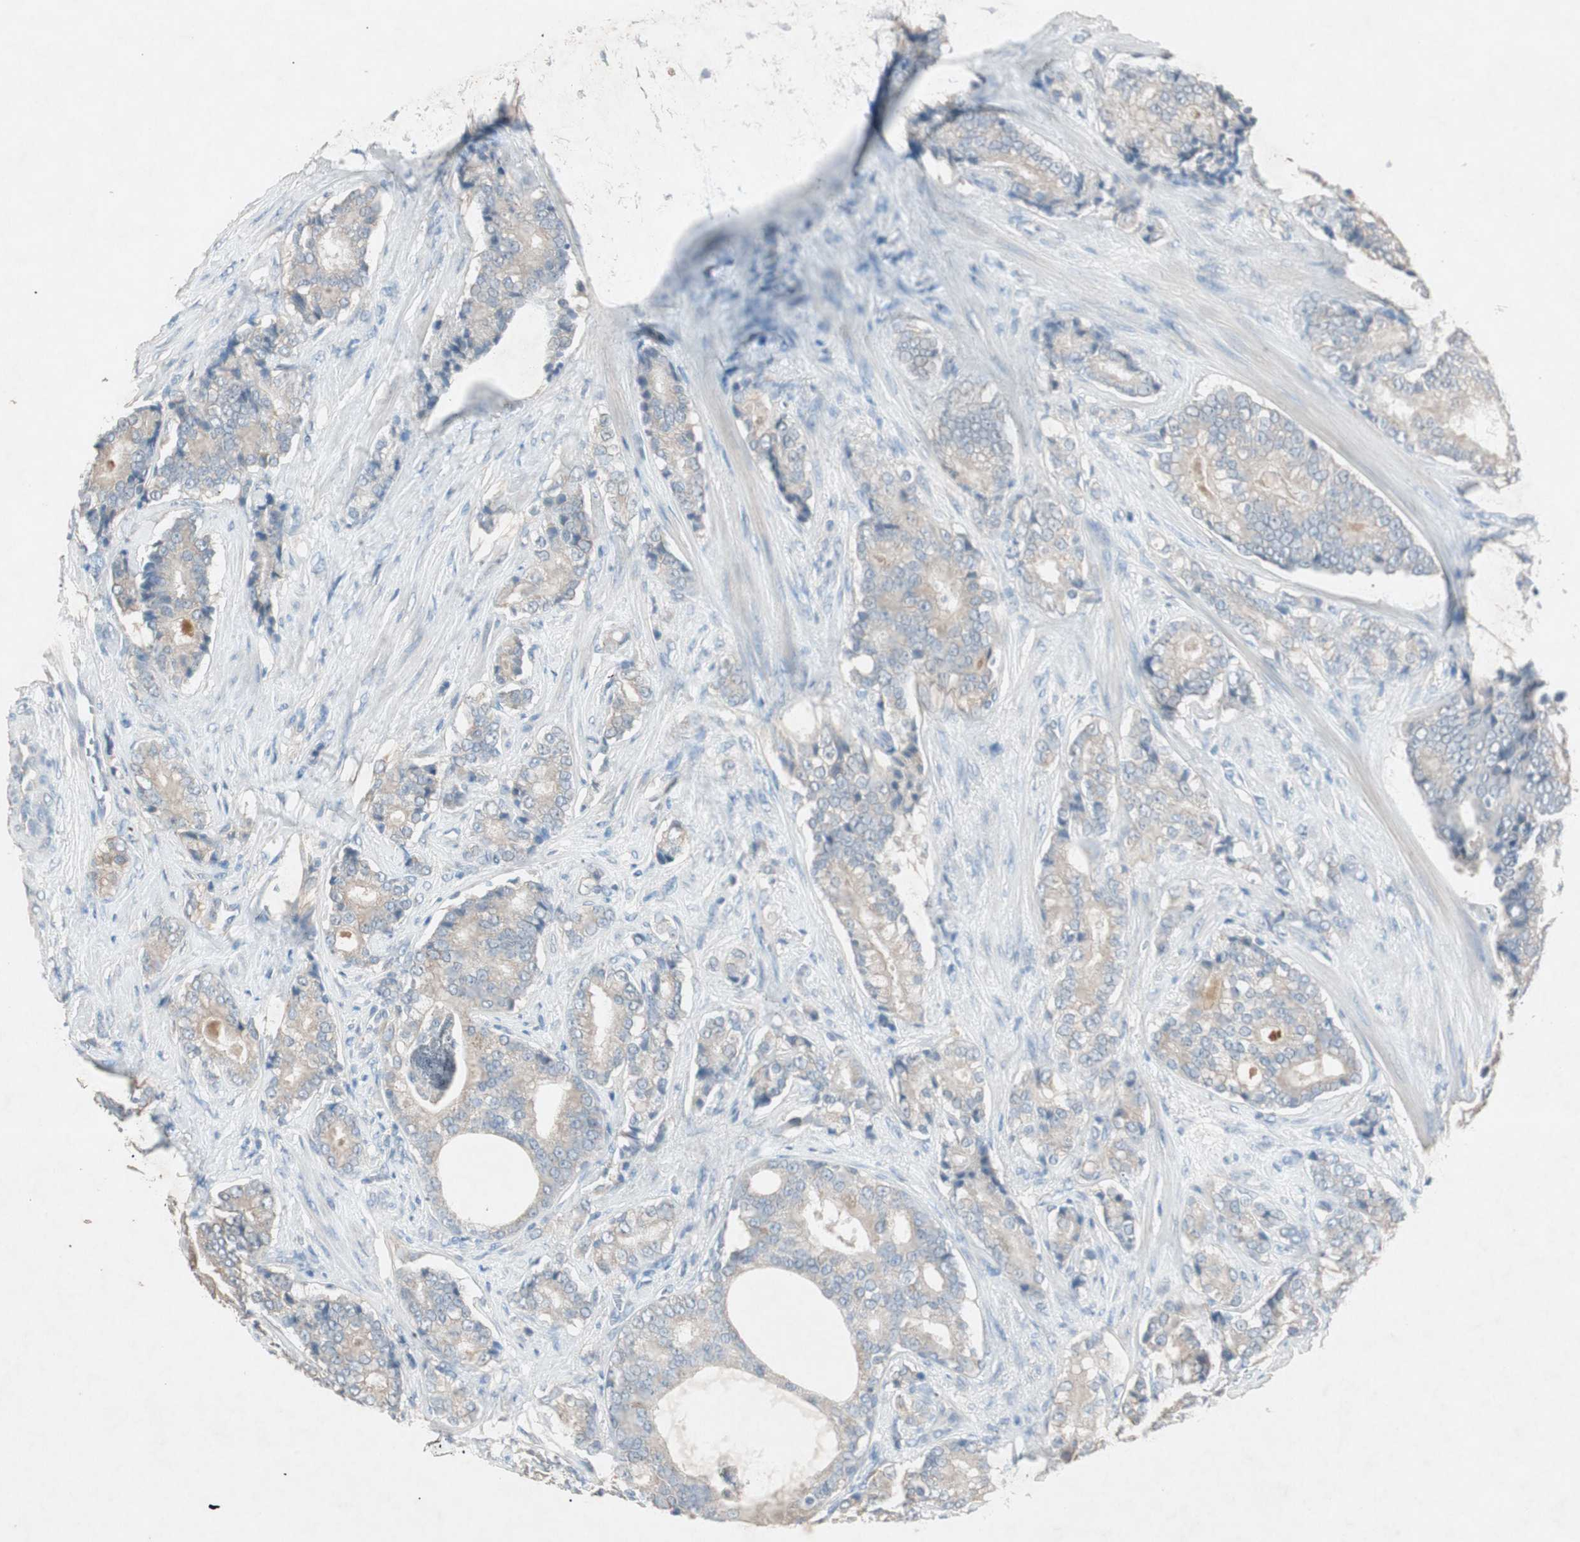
{"staining": {"intensity": "weak", "quantity": ">75%", "location": "cytoplasmic/membranous"}, "tissue": "prostate cancer", "cell_type": "Tumor cells", "image_type": "cancer", "snomed": [{"axis": "morphology", "description": "Adenocarcinoma, Low grade"}, {"axis": "topography", "description": "Prostate"}], "caption": "DAB immunohistochemical staining of prostate cancer reveals weak cytoplasmic/membranous protein positivity in approximately >75% of tumor cells.", "gene": "KHK", "patient": {"sex": "male", "age": 58}}